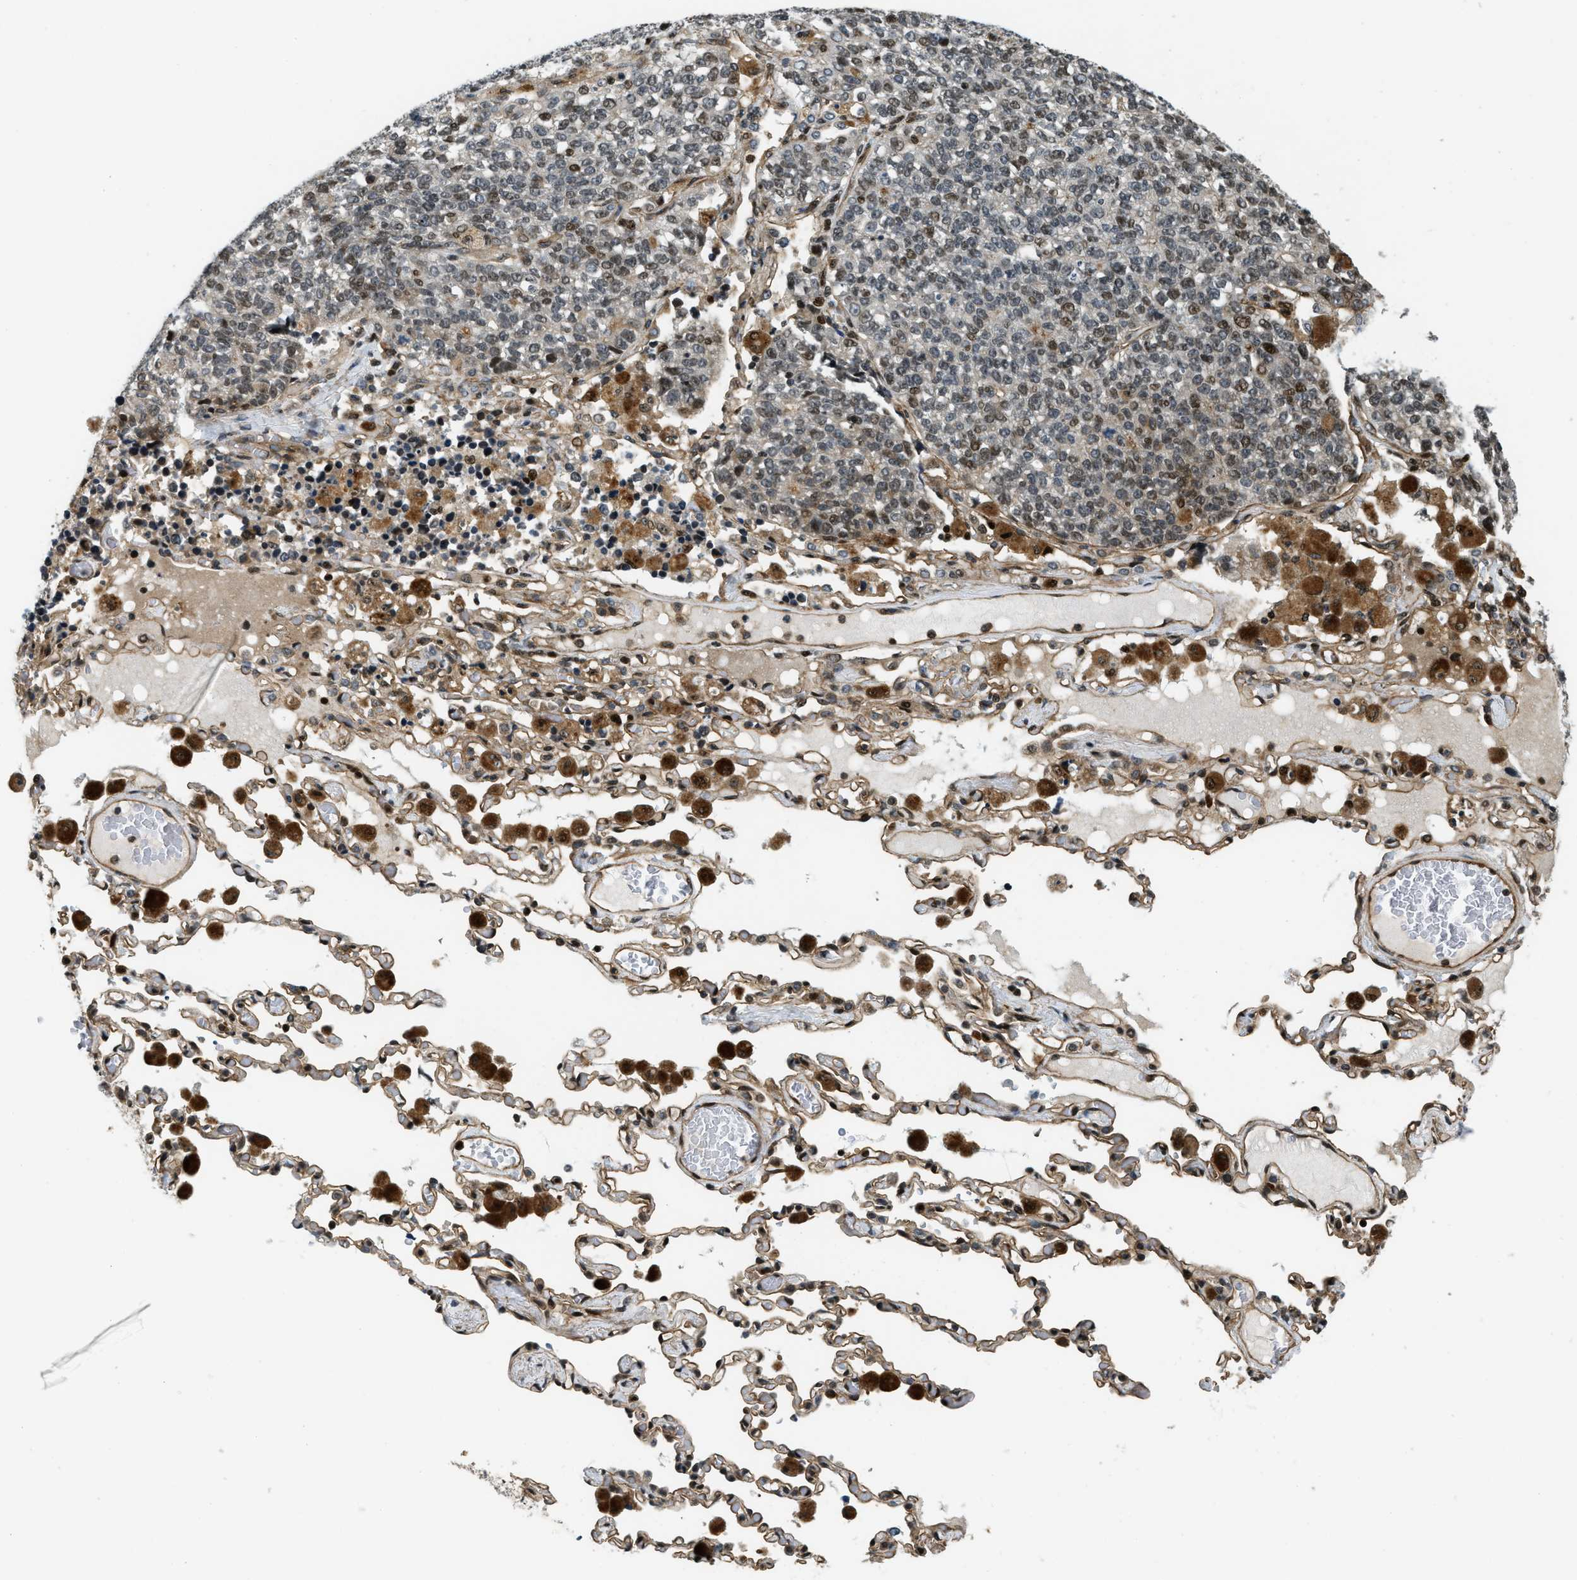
{"staining": {"intensity": "moderate", "quantity": "<25%", "location": "nuclear"}, "tissue": "lung cancer", "cell_type": "Tumor cells", "image_type": "cancer", "snomed": [{"axis": "morphology", "description": "Adenocarcinoma, NOS"}, {"axis": "topography", "description": "Lung"}], "caption": "About <25% of tumor cells in adenocarcinoma (lung) display moderate nuclear protein staining as visualized by brown immunohistochemical staining.", "gene": "LTA4H", "patient": {"sex": "male", "age": 49}}